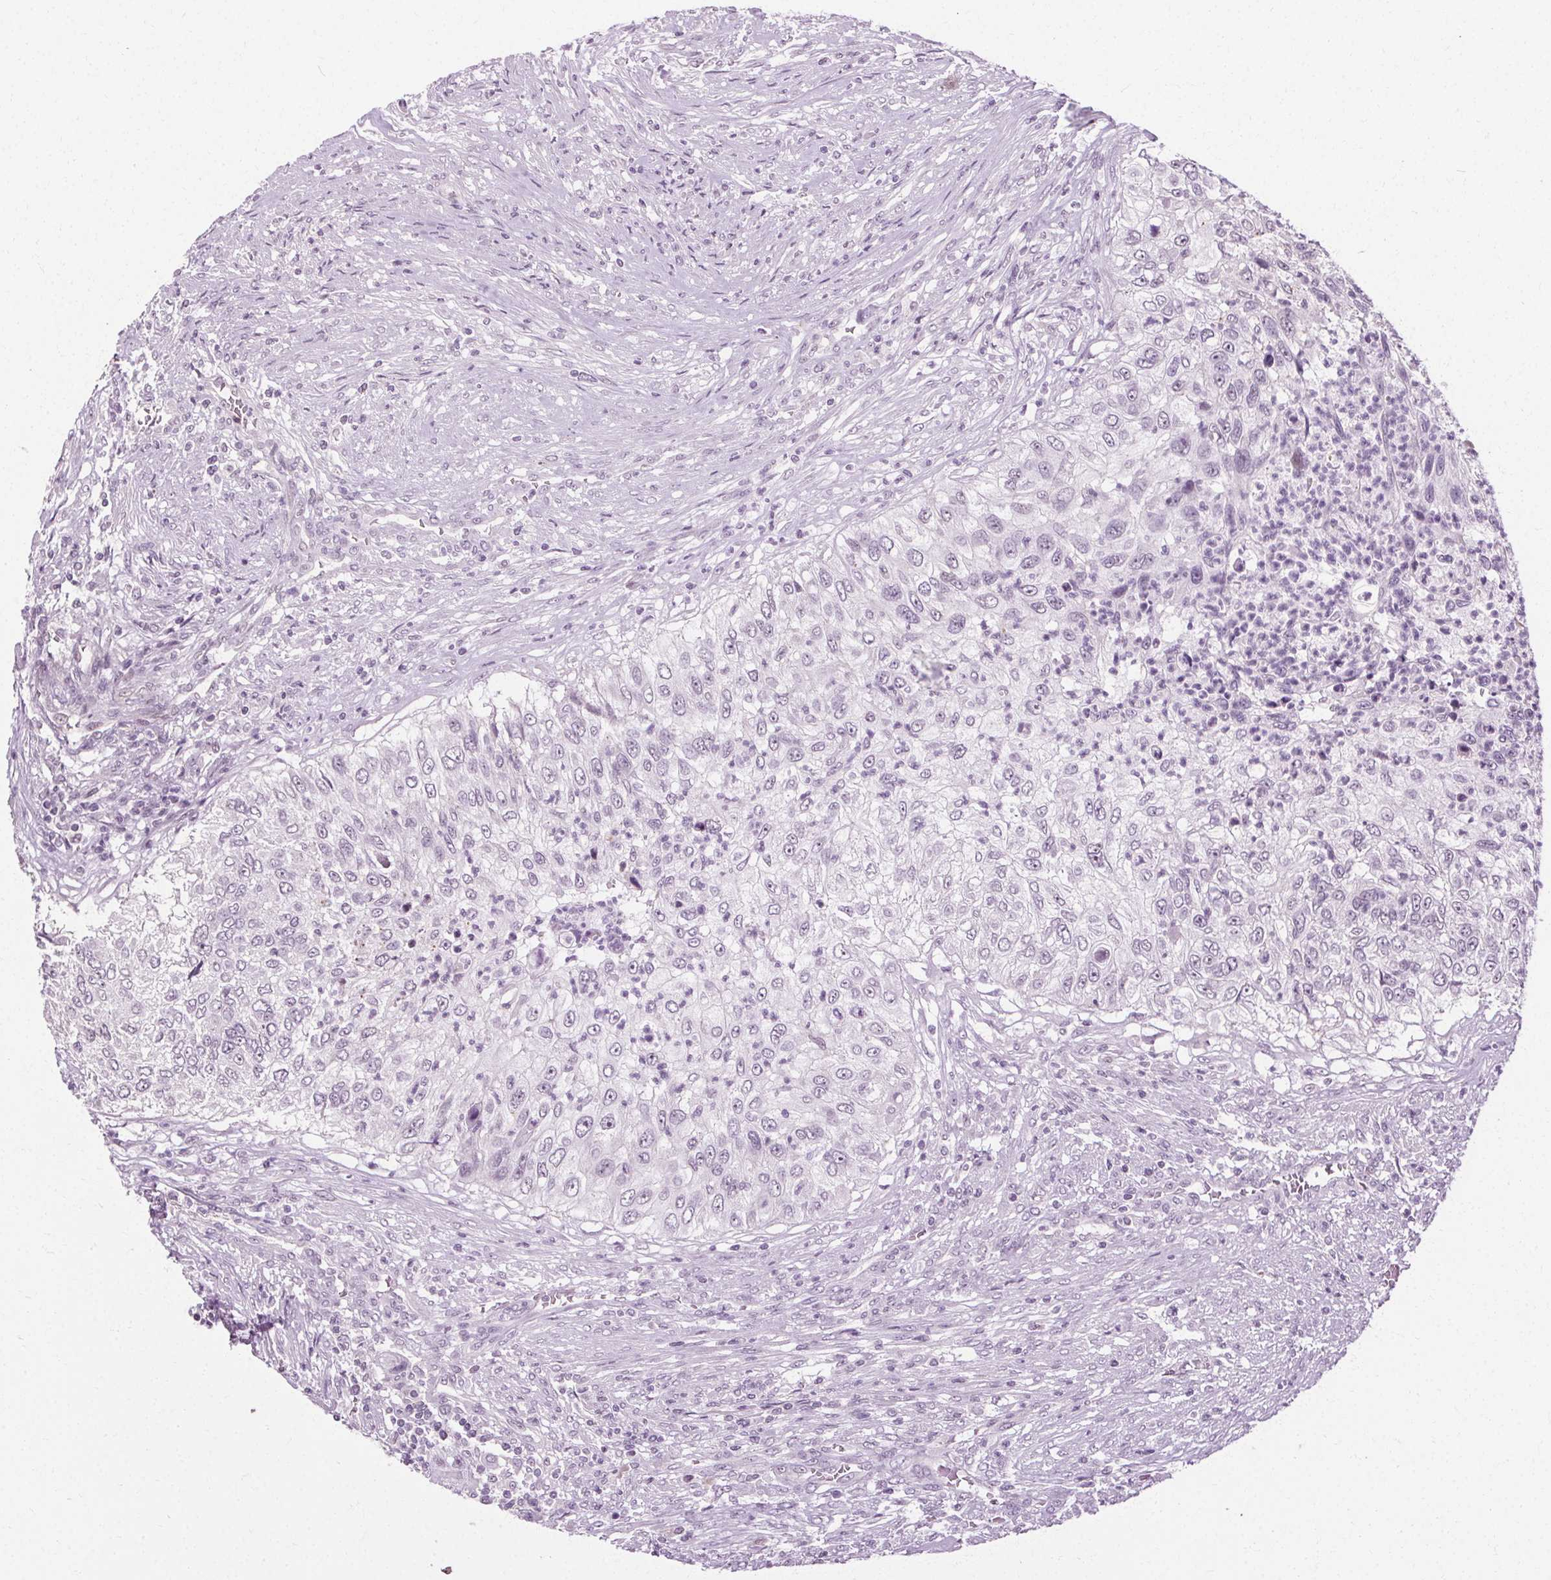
{"staining": {"intensity": "negative", "quantity": "none", "location": "none"}, "tissue": "urothelial cancer", "cell_type": "Tumor cells", "image_type": "cancer", "snomed": [{"axis": "morphology", "description": "Urothelial carcinoma, High grade"}, {"axis": "topography", "description": "Urinary bladder"}], "caption": "Immunohistochemistry of high-grade urothelial carcinoma displays no staining in tumor cells.", "gene": "CEBPA", "patient": {"sex": "female", "age": 60}}